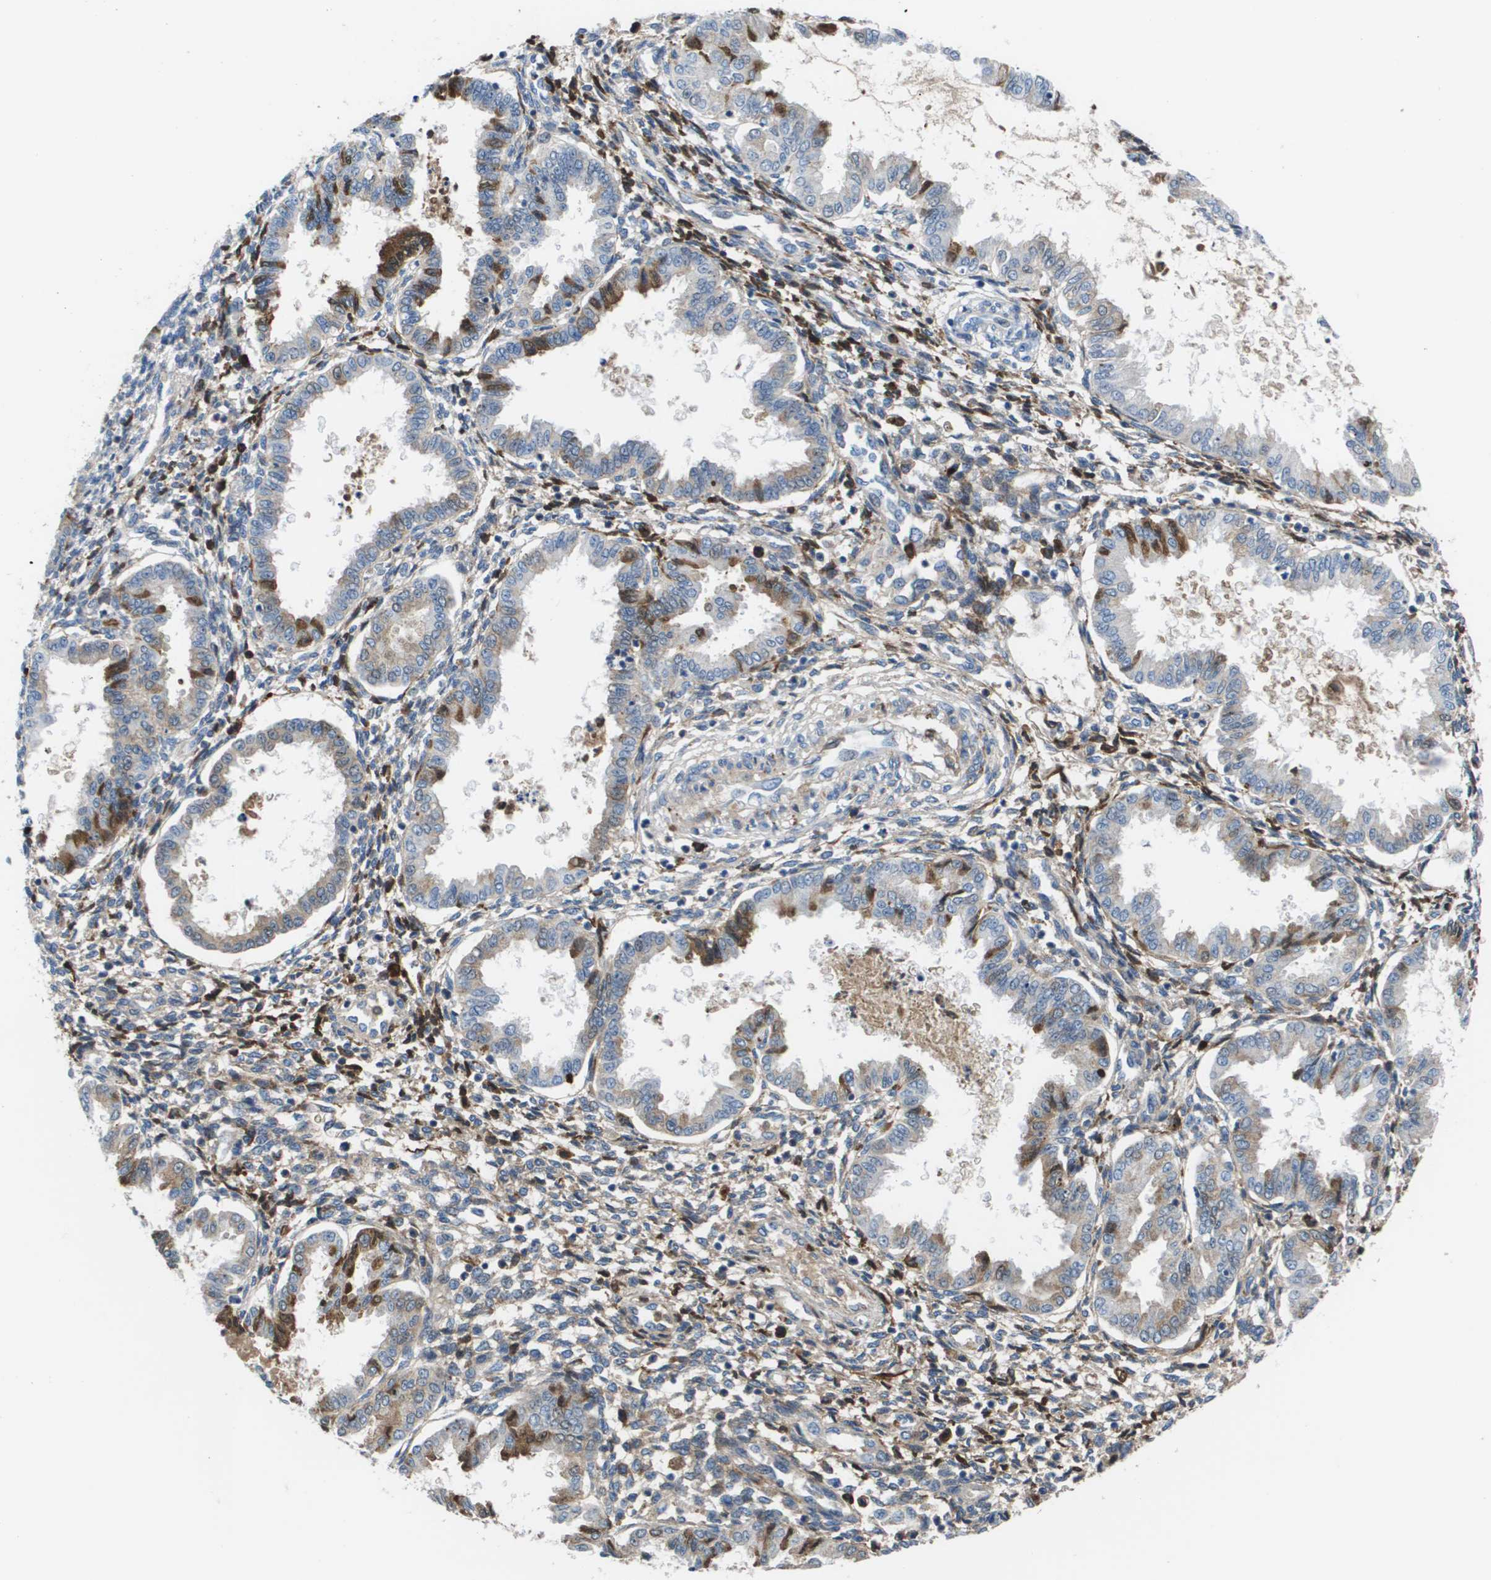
{"staining": {"intensity": "weak", "quantity": "25%-75%", "location": "cytoplasmic/membranous"}, "tissue": "endometrium", "cell_type": "Cells in endometrial stroma", "image_type": "normal", "snomed": [{"axis": "morphology", "description": "Normal tissue, NOS"}, {"axis": "topography", "description": "Endometrium"}], "caption": "Brown immunohistochemical staining in normal endometrium displays weak cytoplasmic/membranous positivity in about 25%-75% of cells in endometrial stroma. The staining is performed using DAB (3,3'-diaminobenzidine) brown chromogen to label protein expression. The nuclei are counter-stained blue using hematoxylin.", "gene": "VTN", "patient": {"sex": "female", "age": 33}}